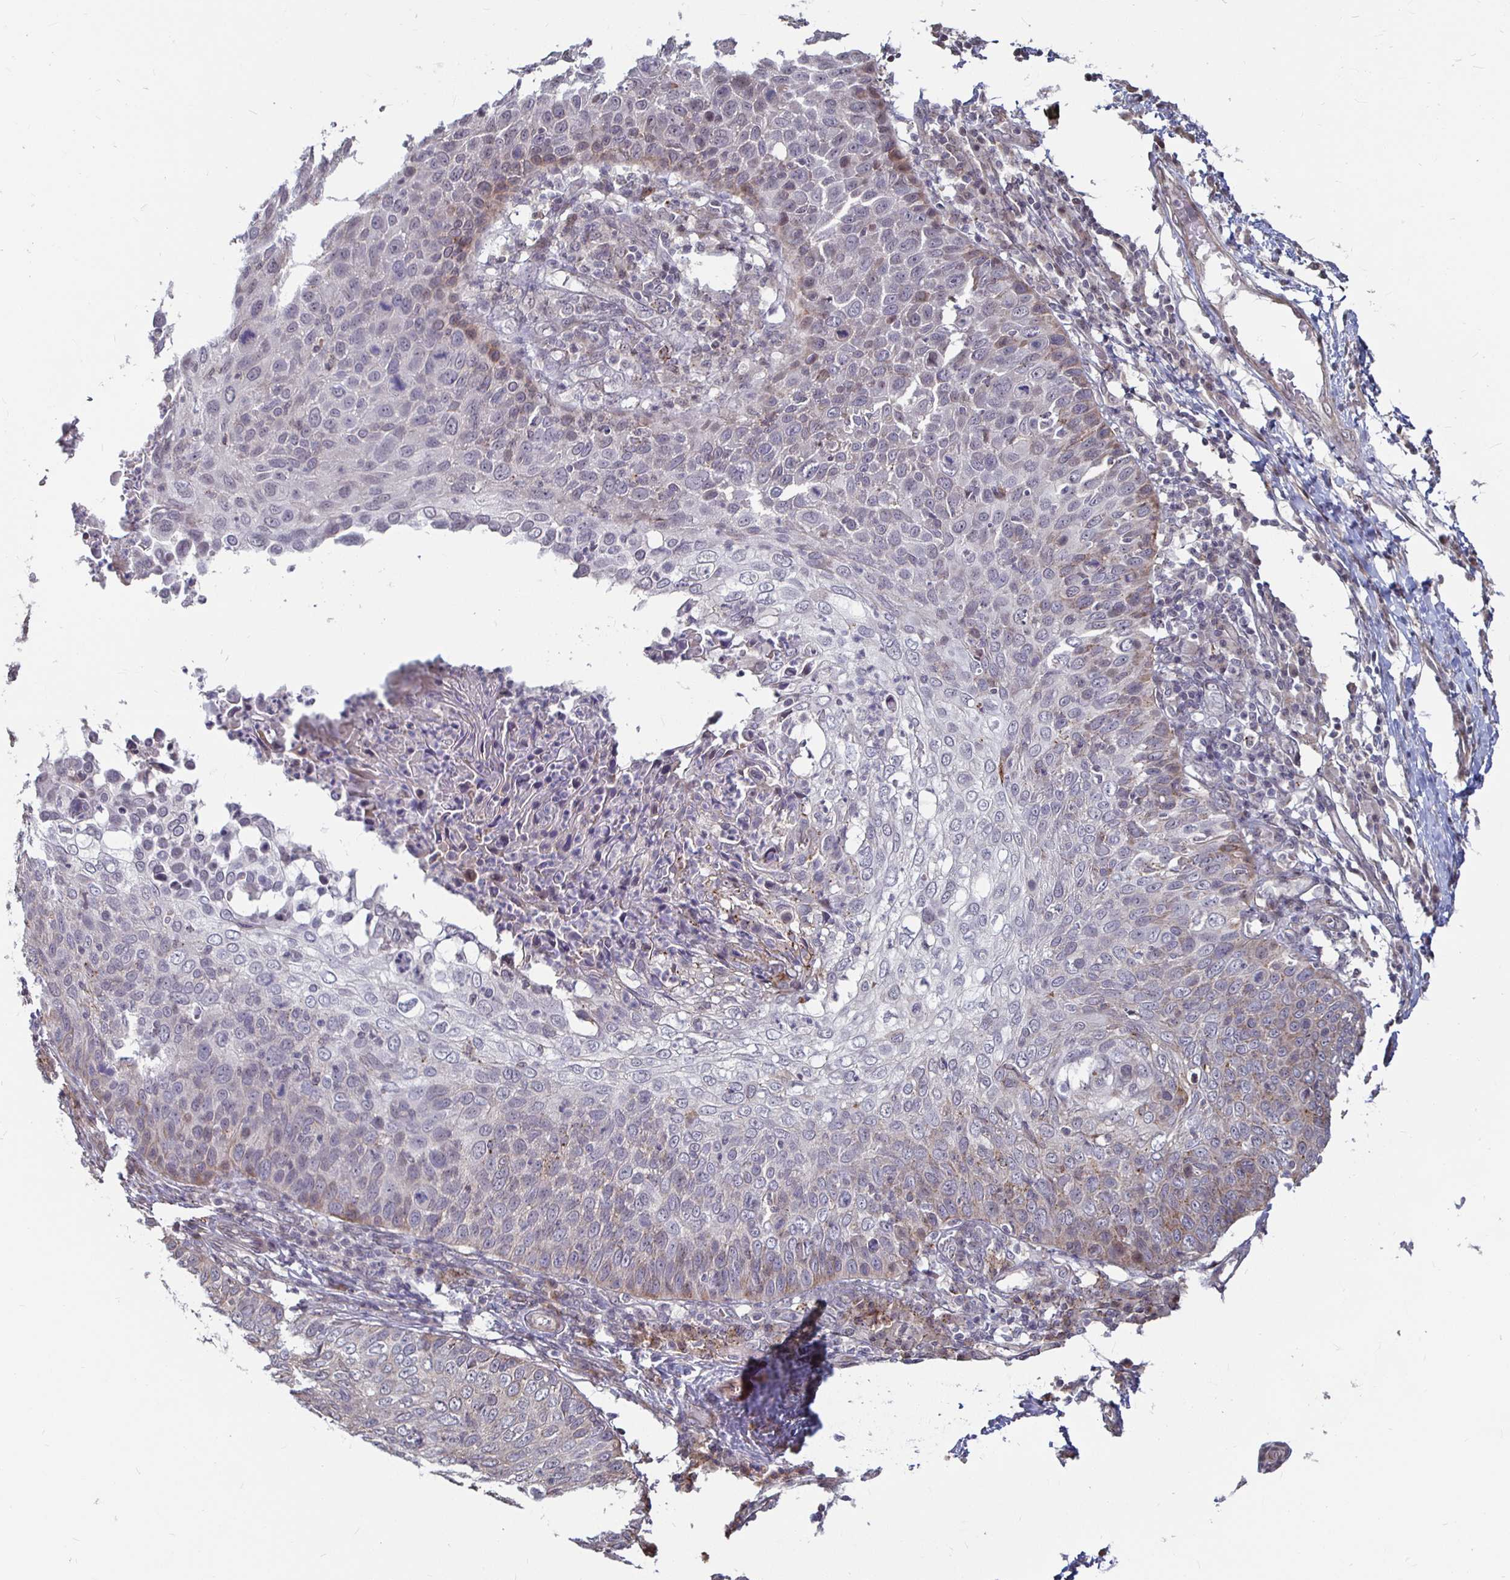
{"staining": {"intensity": "weak", "quantity": "25%-75%", "location": "cytoplasmic/membranous,nuclear"}, "tissue": "skin cancer", "cell_type": "Tumor cells", "image_type": "cancer", "snomed": [{"axis": "morphology", "description": "Squamous cell carcinoma, NOS"}, {"axis": "topography", "description": "Skin"}], "caption": "A micrograph of skin cancer stained for a protein reveals weak cytoplasmic/membranous and nuclear brown staining in tumor cells.", "gene": "CAPN11", "patient": {"sex": "male", "age": 87}}